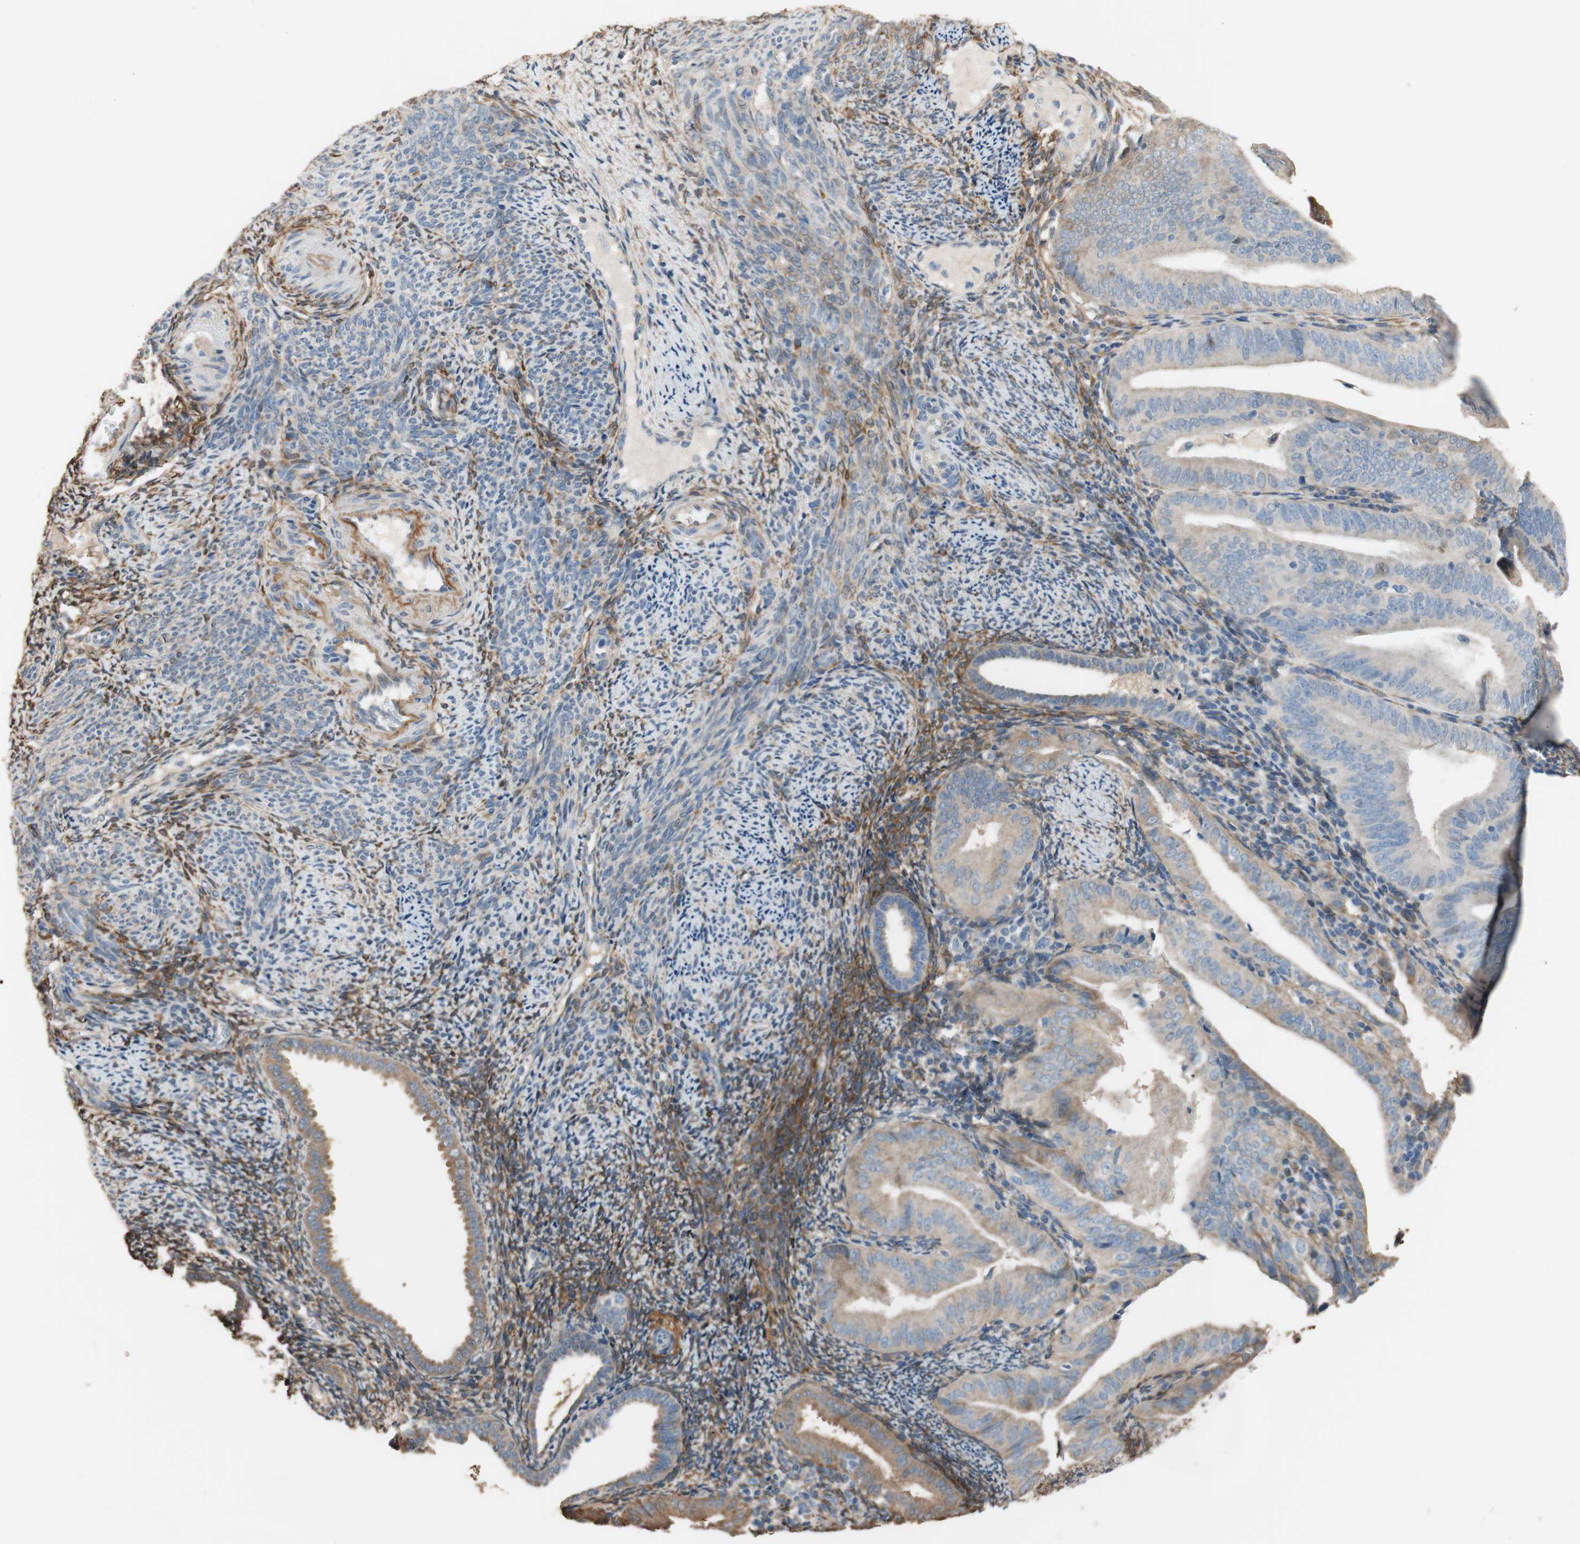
{"staining": {"intensity": "moderate", "quantity": ">75%", "location": "cytoplasmic/membranous"}, "tissue": "endometrial cancer", "cell_type": "Tumor cells", "image_type": "cancer", "snomed": [{"axis": "morphology", "description": "Adenocarcinoma, NOS"}, {"axis": "topography", "description": "Endometrium"}], "caption": "Tumor cells show medium levels of moderate cytoplasmic/membranous staining in about >75% of cells in endometrial cancer (adenocarcinoma).", "gene": "ALDH1A2", "patient": {"sex": "female", "age": 58}}